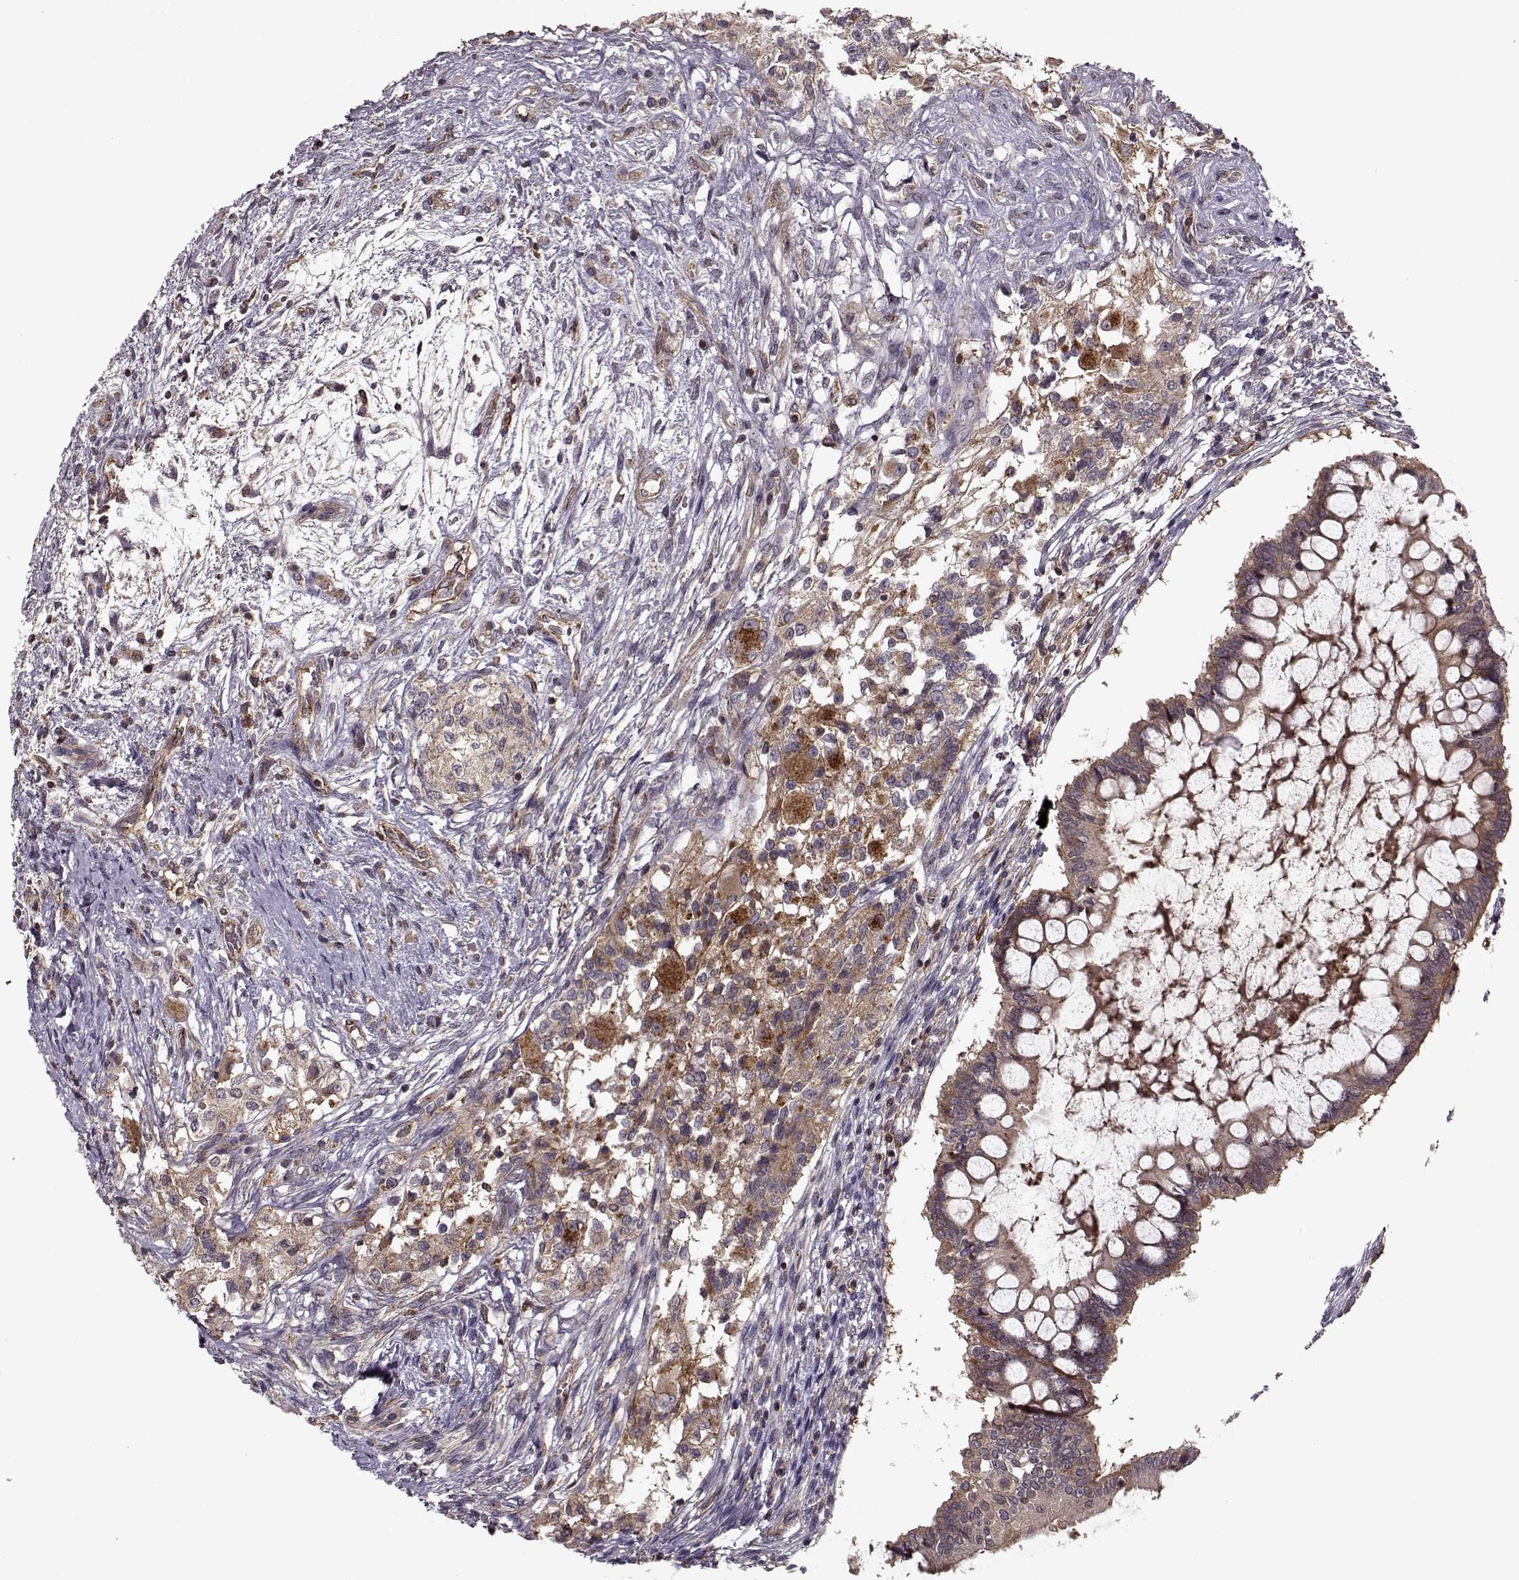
{"staining": {"intensity": "moderate", "quantity": ">75%", "location": "cytoplasmic/membranous"}, "tissue": "testis cancer", "cell_type": "Tumor cells", "image_type": "cancer", "snomed": [{"axis": "morphology", "description": "Carcinoma, Embryonal, NOS"}, {"axis": "topography", "description": "Testis"}], "caption": "Testis cancer stained with a protein marker displays moderate staining in tumor cells.", "gene": "IFRD2", "patient": {"sex": "male", "age": 37}}